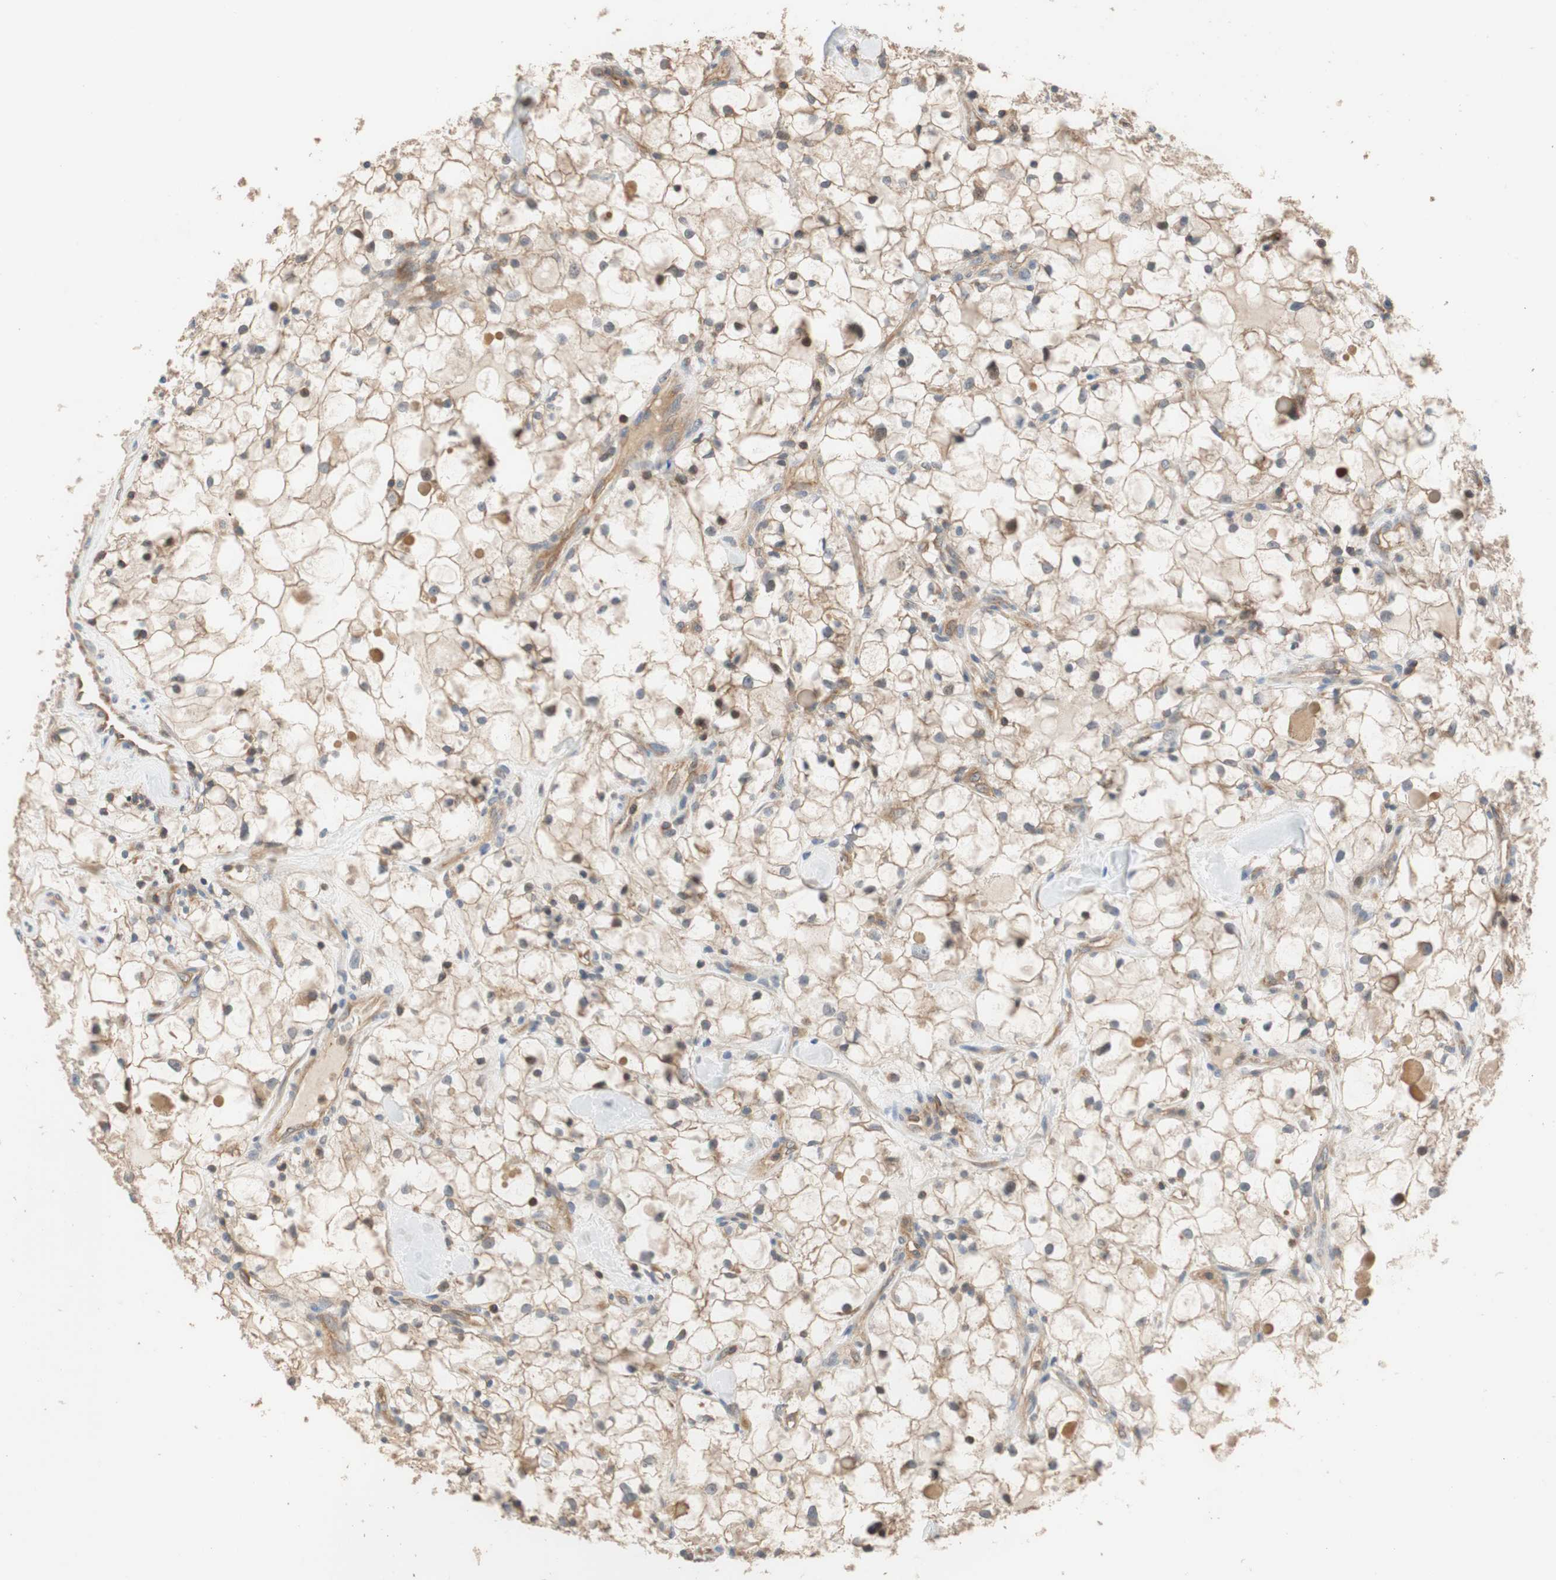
{"staining": {"intensity": "moderate", "quantity": ">75%", "location": "cytoplasmic/membranous"}, "tissue": "renal cancer", "cell_type": "Tumor cells", "image_type": "cancer", "snomed": [{"axis": "morphology", "description": "Adenocarcinoma, NOS"}, {"axis": "topography", "description": "Kidney"}], "caption": "A high-resolution histopathology image shows immunohistochemistry staining of renal cancer (adenocarcinoma), which reveals moderate cytoplasmic/membranous positivity in about >75% of tumor cells.", "gene": "MAP4K2", "patient": {"sex": "female", "age": 60}}